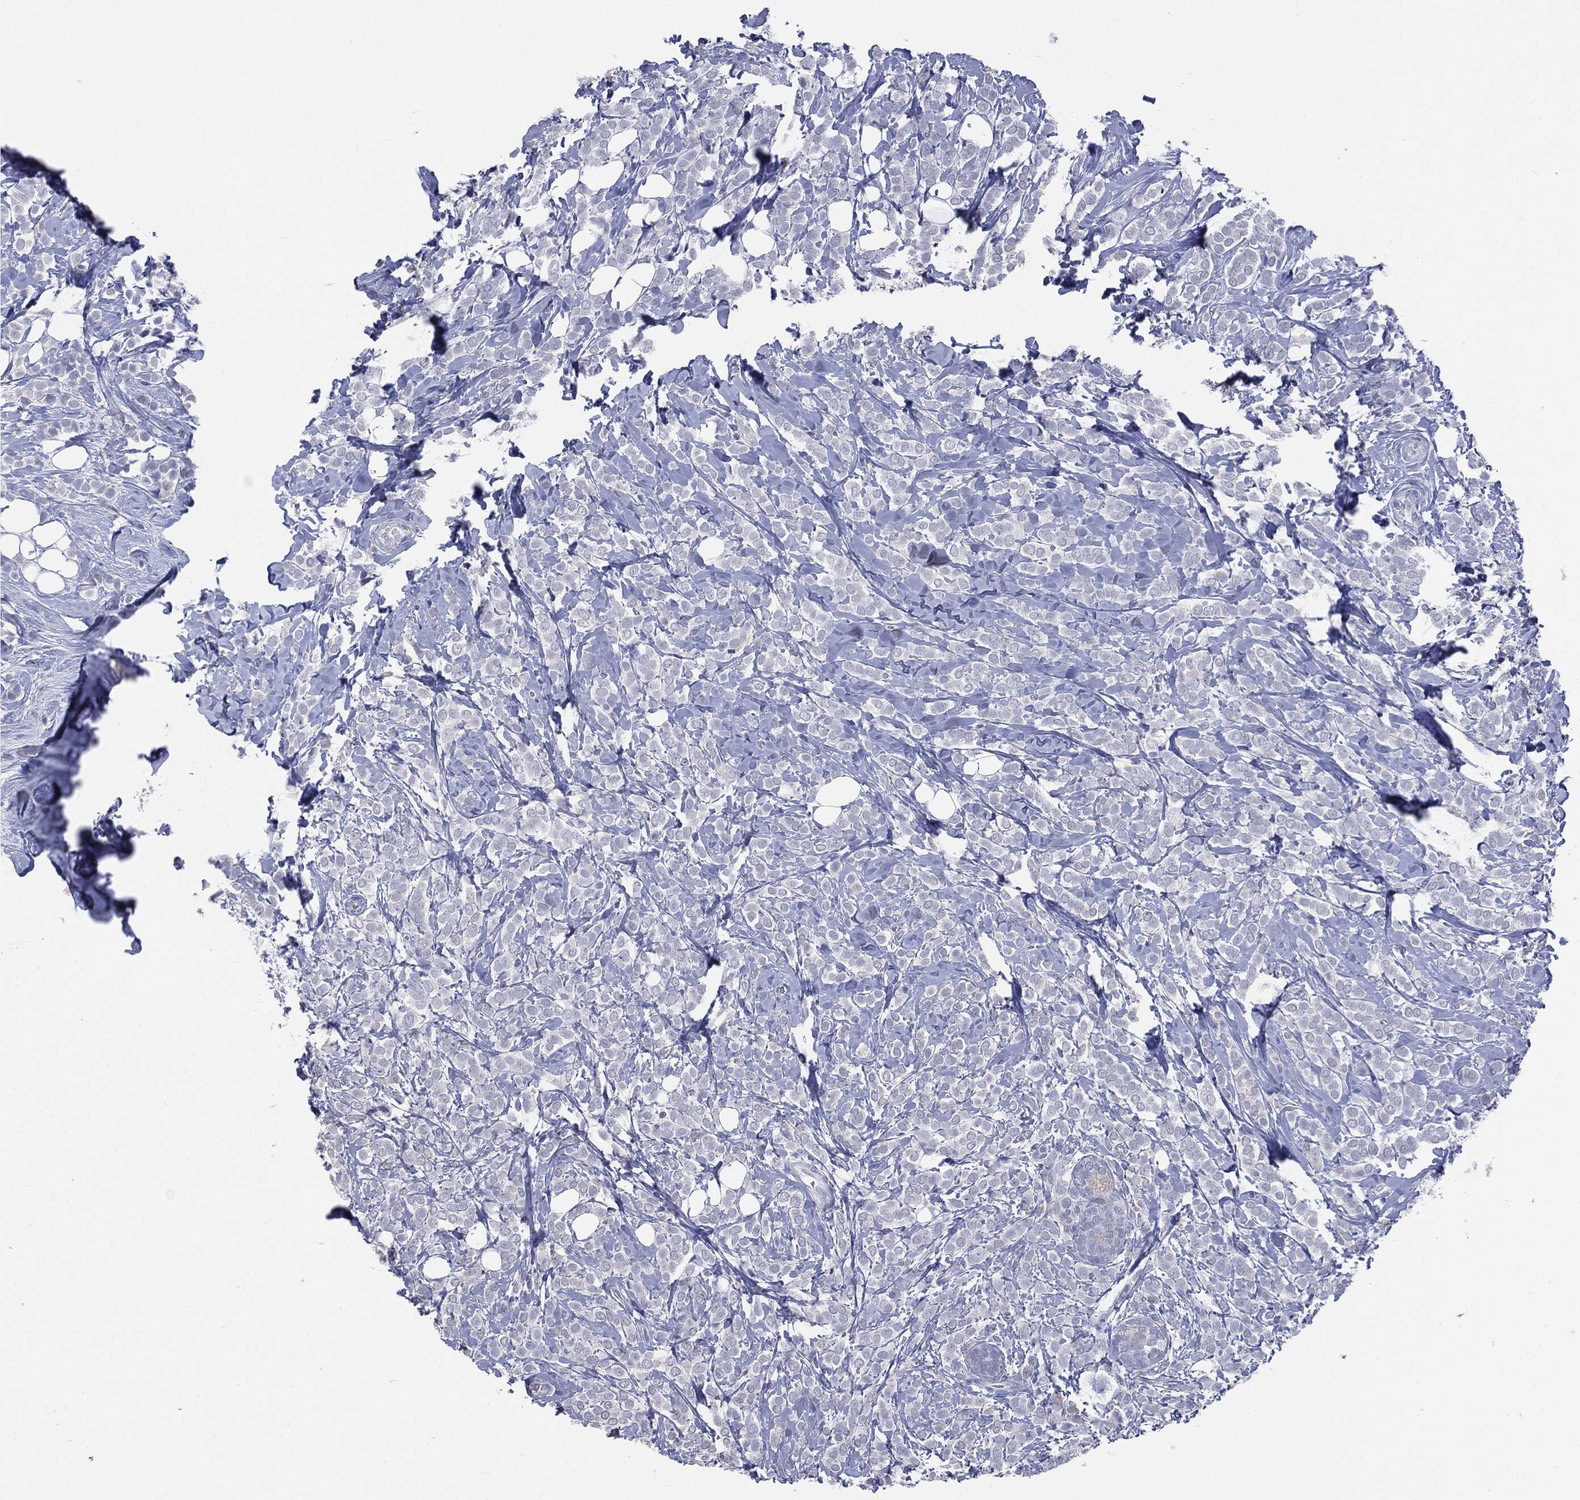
{"staining": {"intensity": "negative", "quantity": "none", "location": "none"}, "tissue": "breast cancer", "cell_type": "Tumor cells", "image_type": "cancer", "snomed": [{"axis": "morphology", "description": "Lobular carcinoma"}, {"axis": "topography", "description": "Breast"}], "caption": "Photomicrograph shows no significant protein positivity in tumor cells of breast cancer (lobular carcinoma).", "gene": "TSHB", "patient": {"sex": "female", "age": 49}}